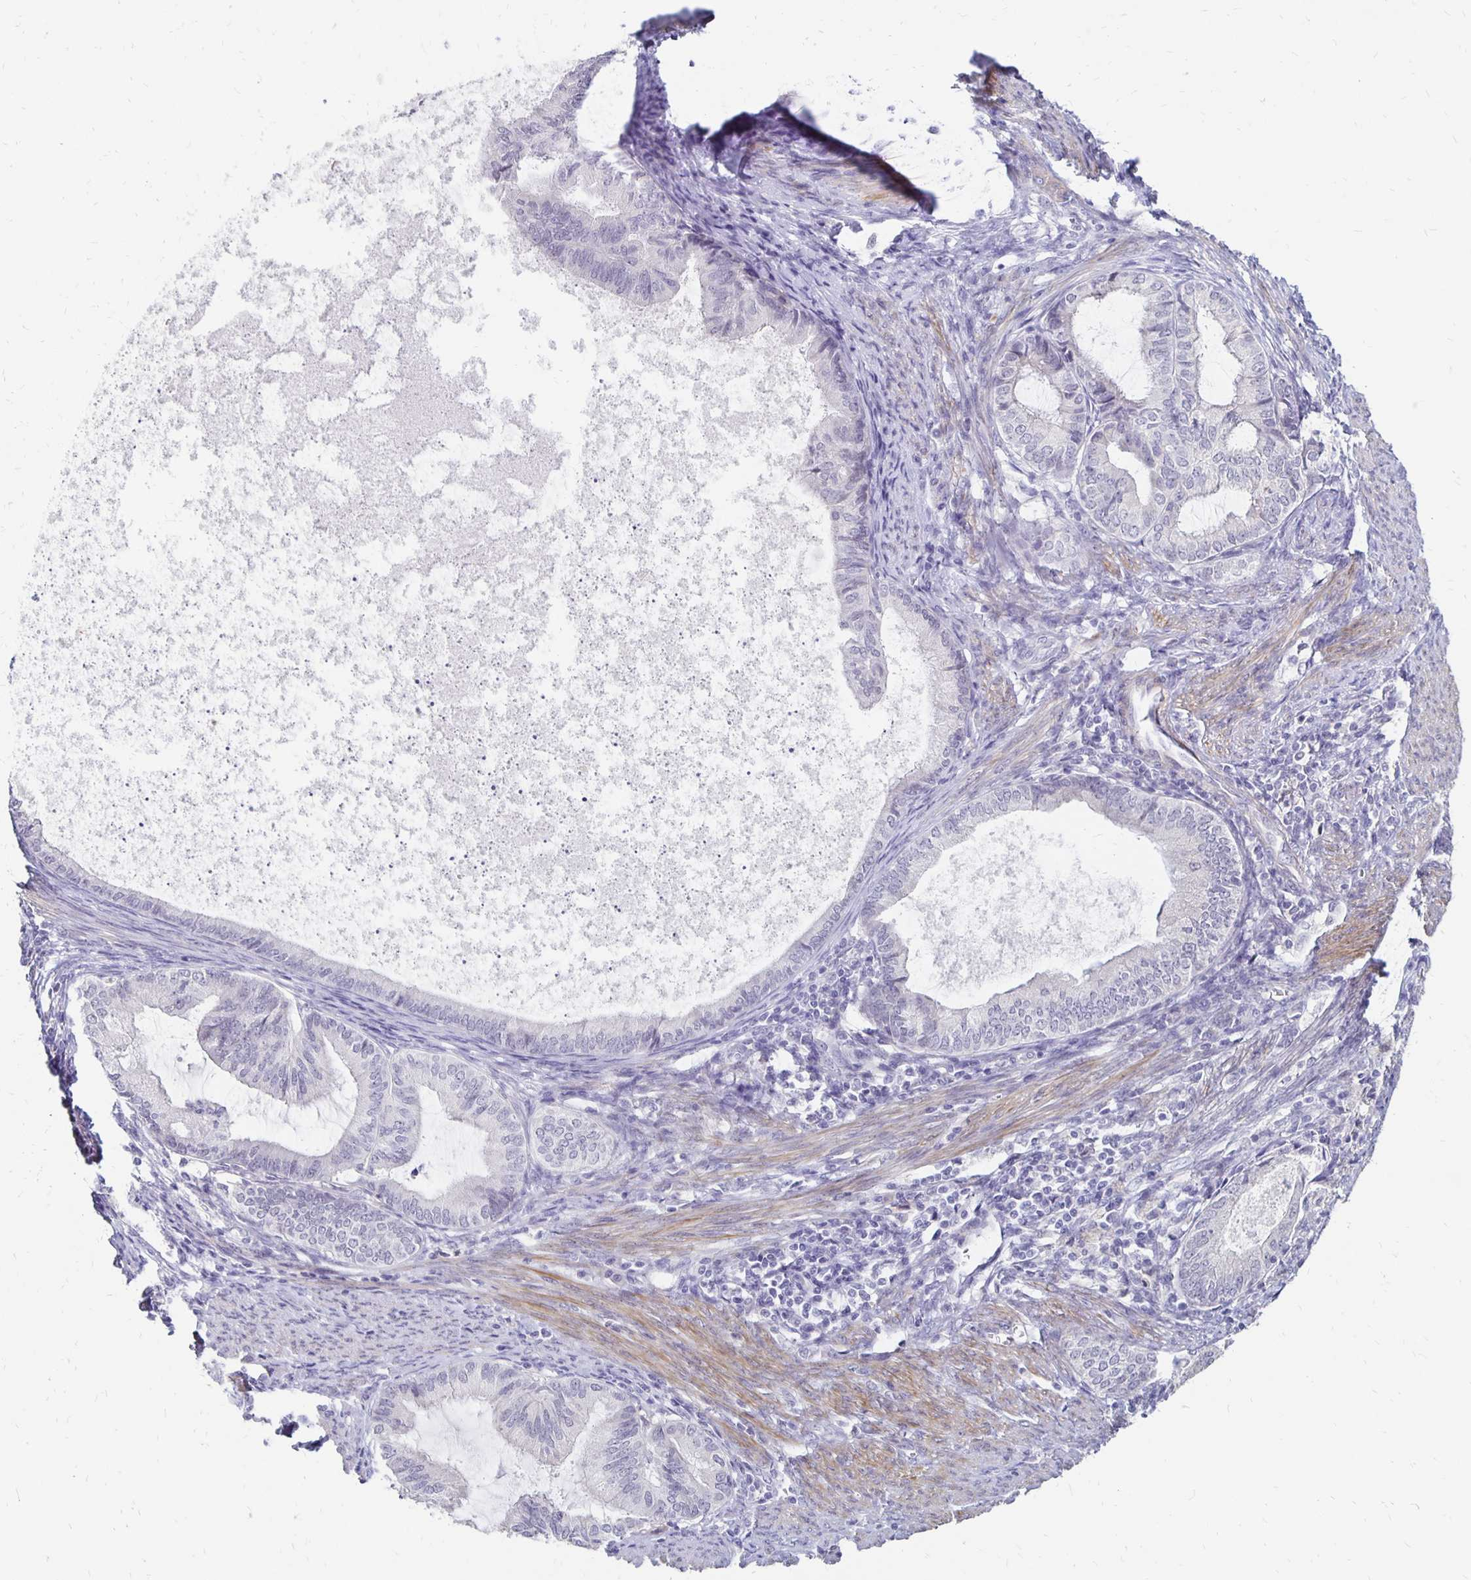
{"staining": {"intensity": "negative", "quantity": "none", "location": "none"}, "tissue": "endometrial cancer", "cell_type": "Tumor cells", "image_type": "cancer", "snomed": [{"axis": "morphology", "description": "Adenocarcinoma, NOS"}, {"axis": "topography", "description": "Endometrium"}], "caption": "An immunohistochemistry image of endometrial cancer (adenocarcinoma) is shown. There is no staining in tumor cells of endometrial cancer (adenocarcinoma).", "gene": "ATOSB", "patient": {"sex": "female", "age": 86}}